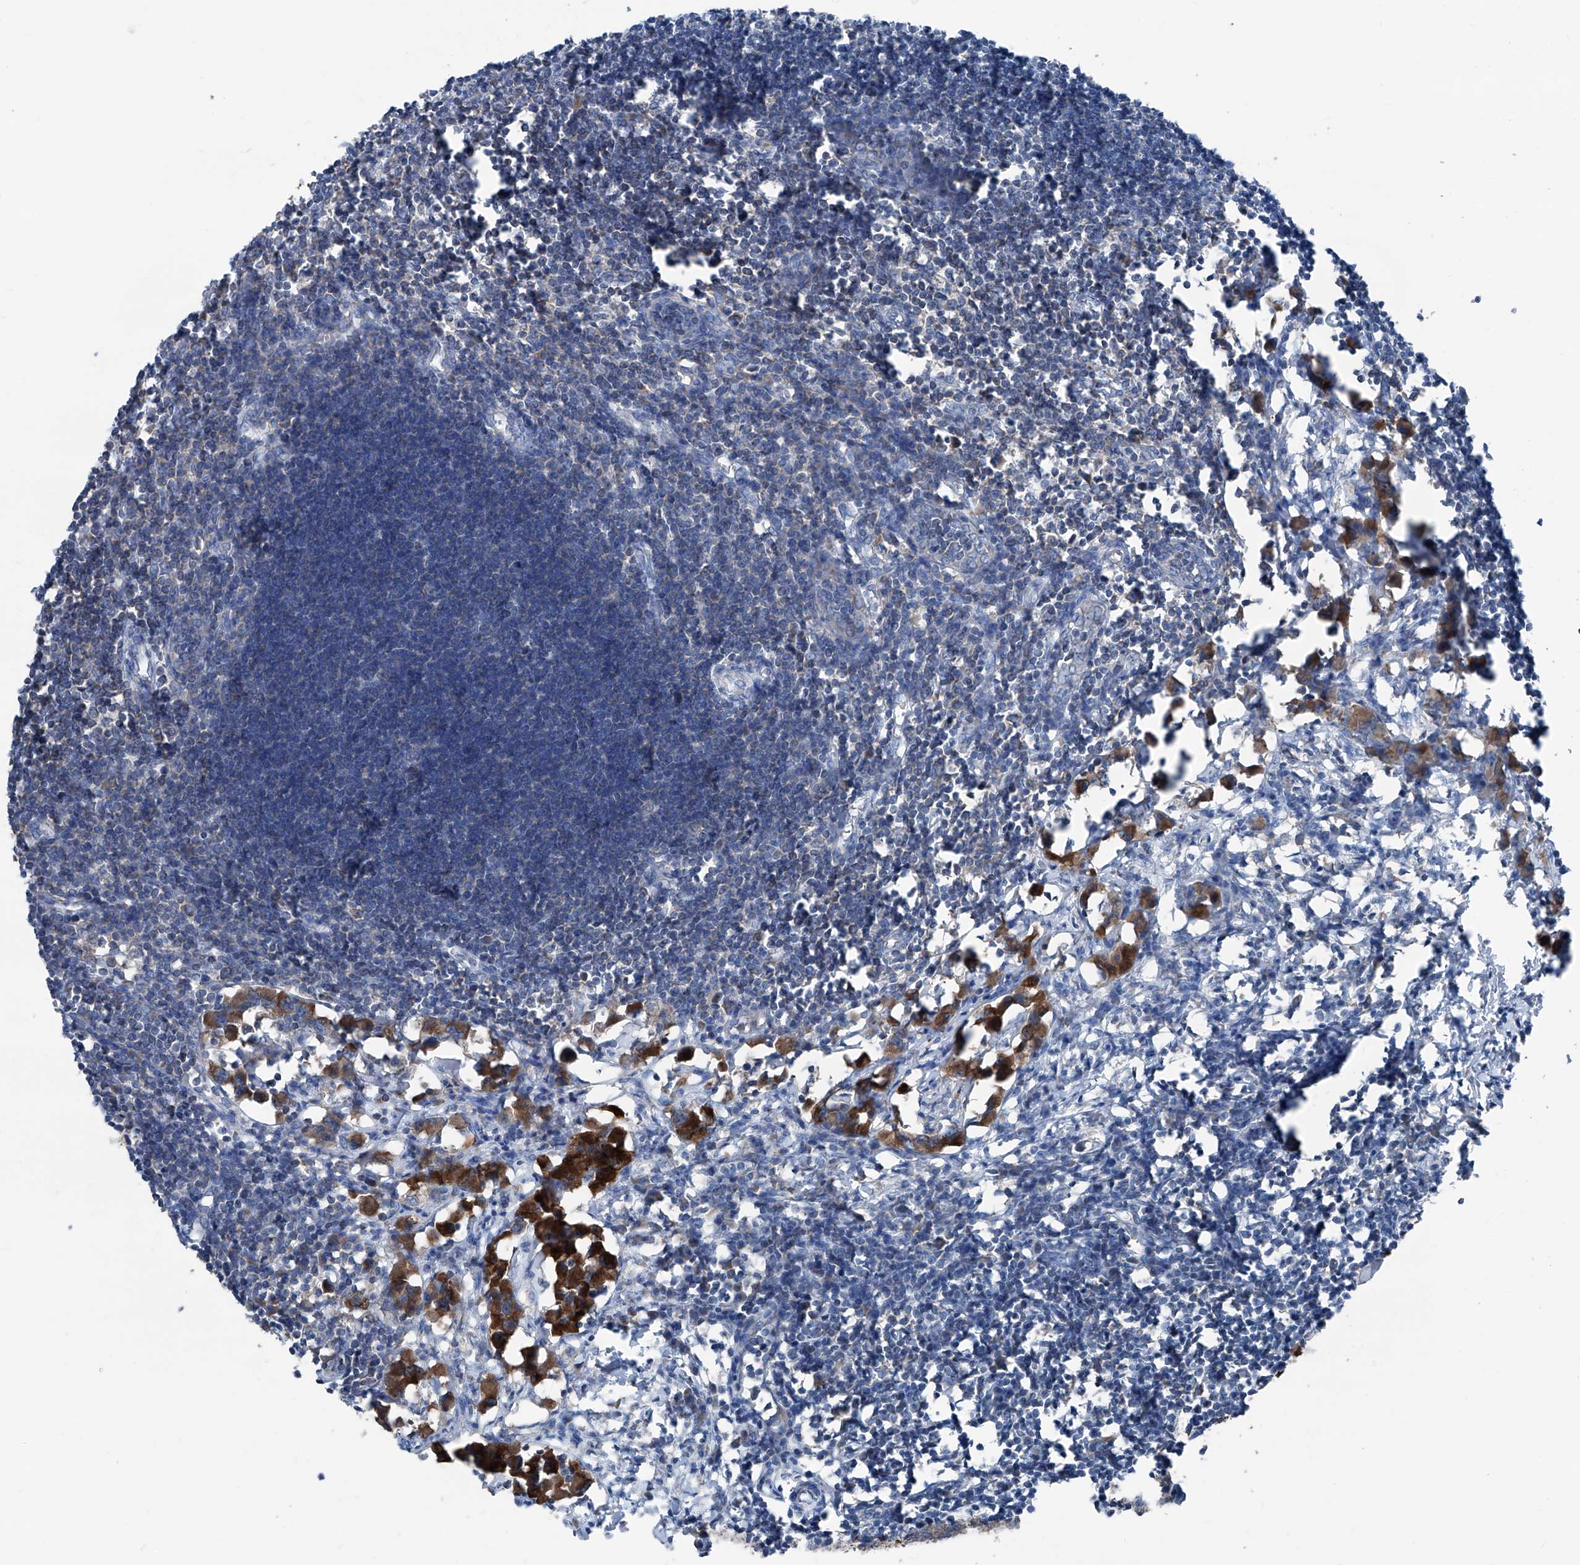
{"staining": {"intensity": "negative", "quantity": "none", "location": "none"}, "tissue": "lymph node", "cell_type": "Germinal center cells", "image_type": "normal", "snomed": [{"axis": "morphology", "description": "Normal tissue, NOS"}, {"axis": "morphology", "description": "Malignant melanoma, Metastatic site"}, {"axis": "topography", "description": "Lymph node"}], "caption": "The image reveals no significant expression in germinal center cells of lymph node.", "gene": "GPAT3", "patient": {"sex": "male", "age": 41}}